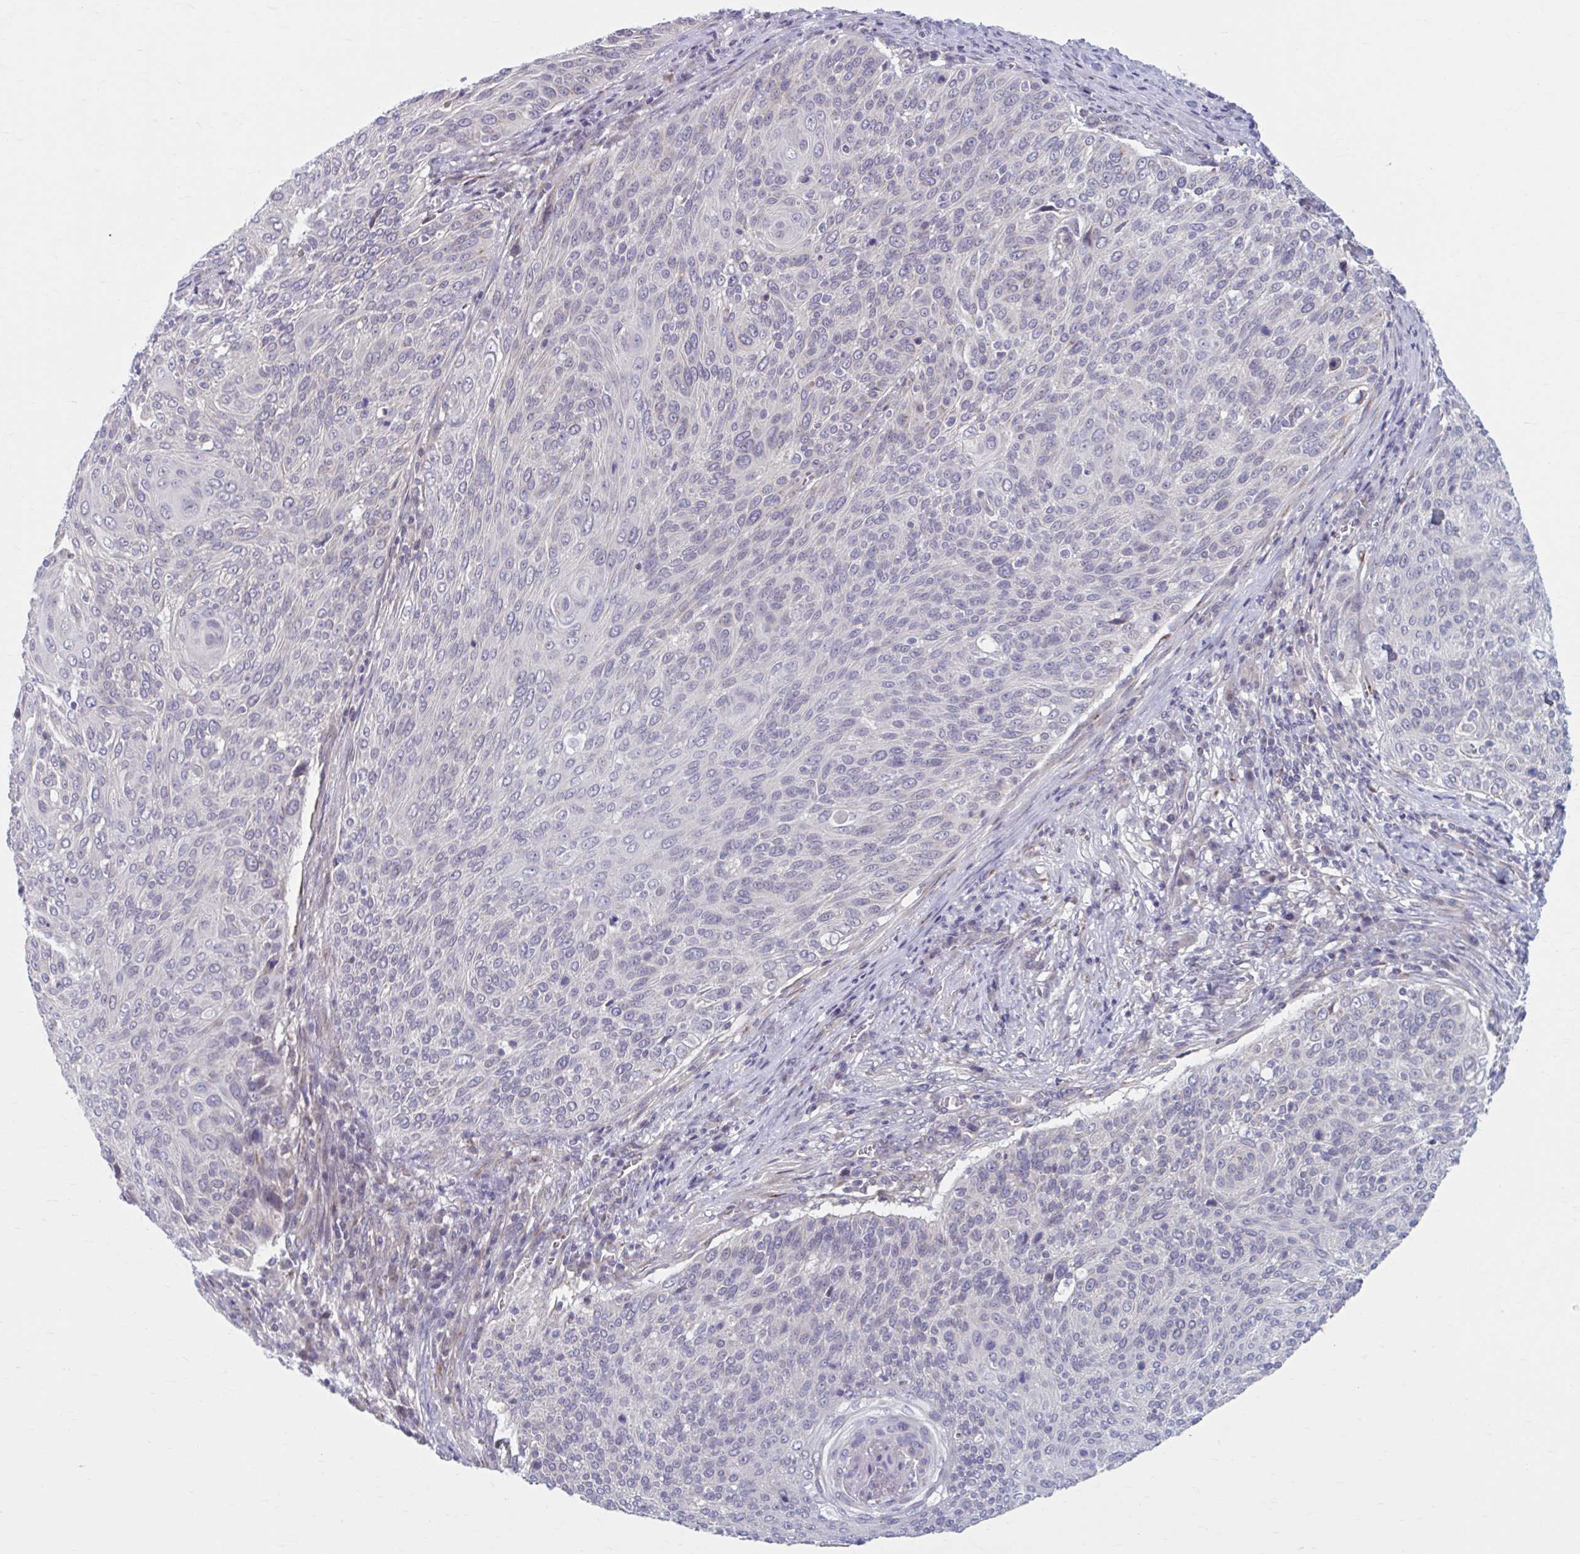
{"staining": {"intensity": "negative", "quantity": "none", "location": "none"}, "tissue": "cervical cancer", "cell_type": "Tumor cells", "image_type": "cancer", "snomed": [{"axis": "morphology", "description": "Squamous cell carcinoma, NOS"}, {"axis": "topography", "description": "Cervix"}], "caption": "Cervical cancer (squamous cell carcinoma) stained for a protein using immunohistochemistry (IHC) demonstrates no expression tumor cells.", "gene": "CHST3", "patient": {"sex": "female", "age": 31}}